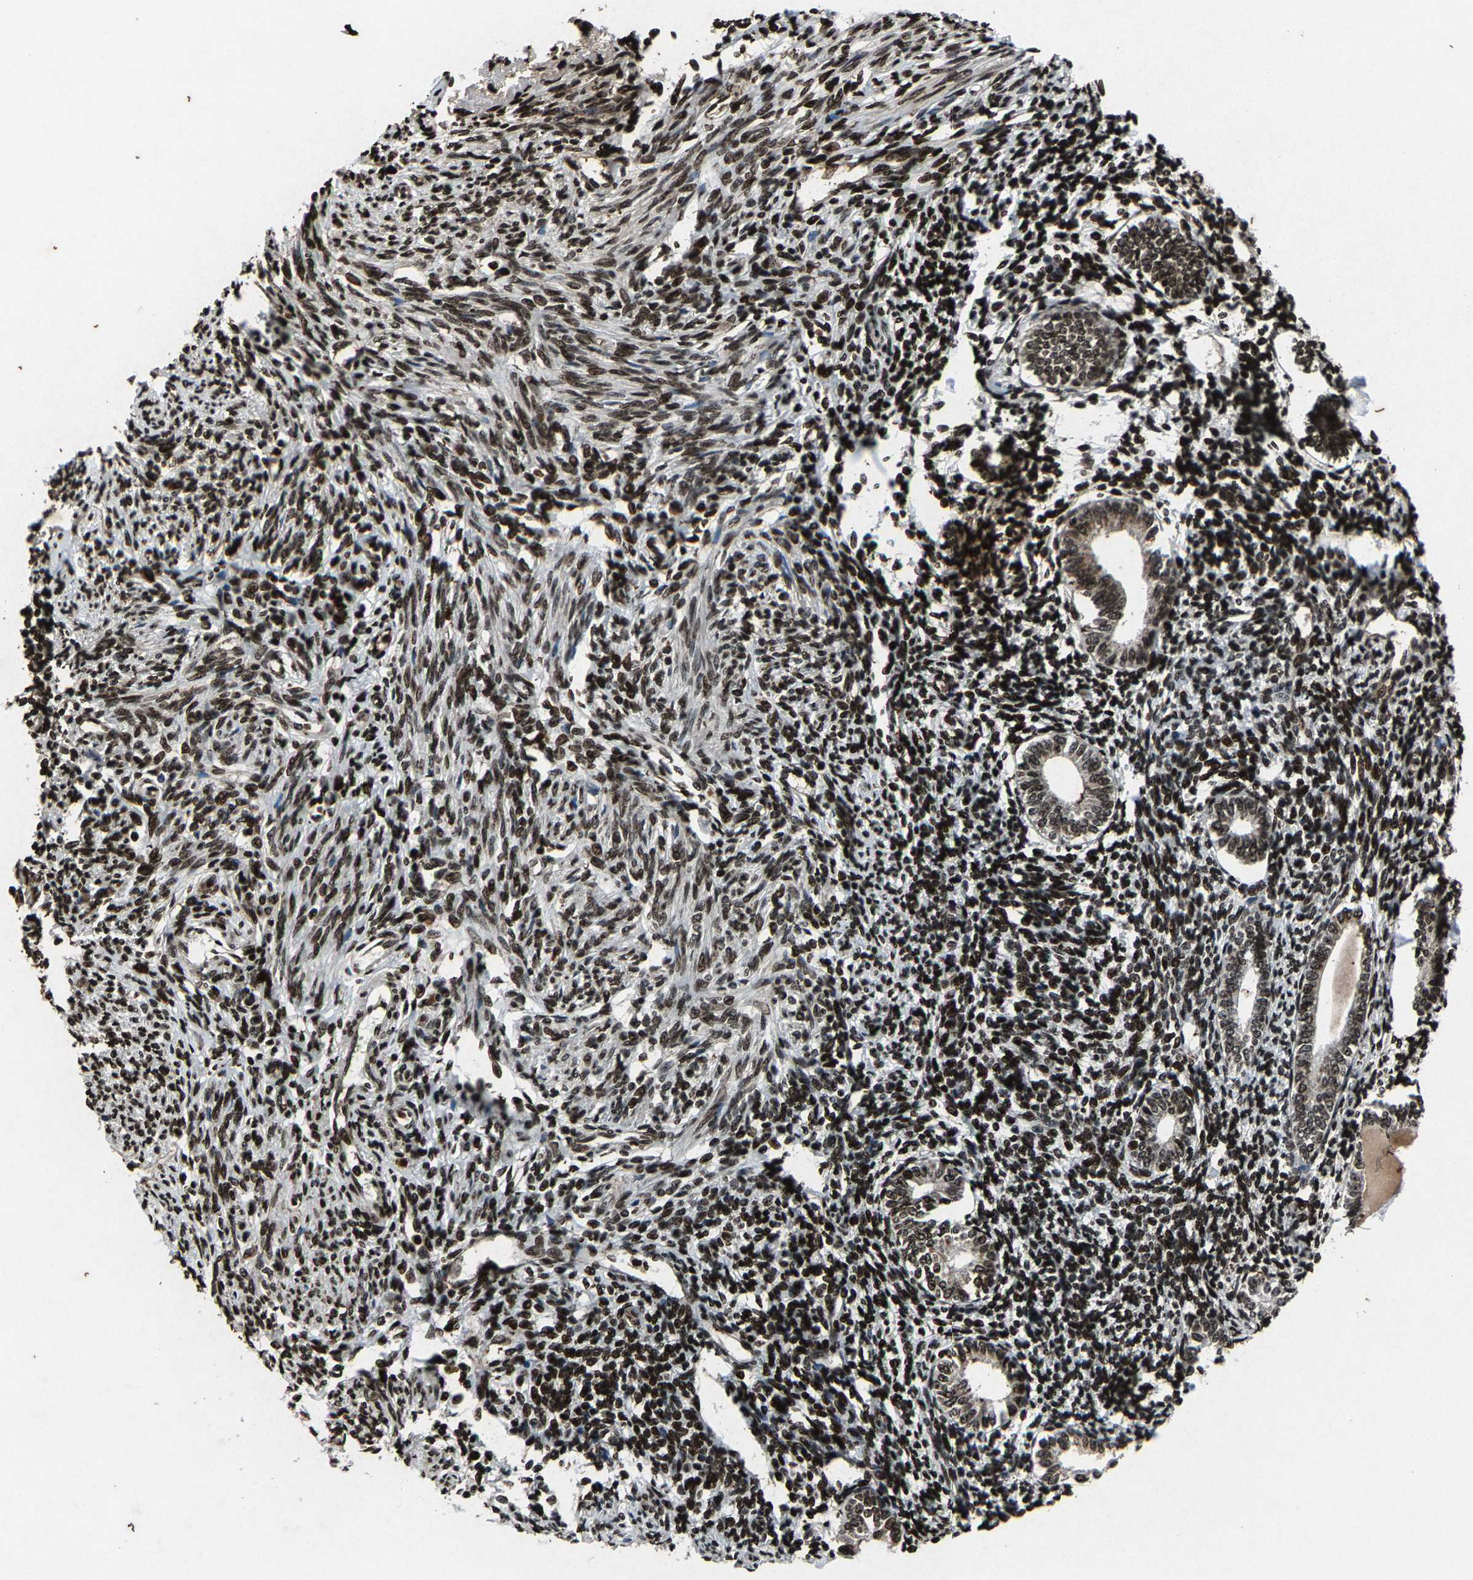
{"staining": {"intensity": "strong", "quantity": ">75%", "location": "nuclear"}, "tissue": "endometrium", "cell_type": "Cells in endometrial stroma", "image_type": "normal", "snomed": [{"axis": "morphology", "description": "Normal tissue, NOS"}, {"axis": "topography", "description": "Endometrium"}], "caption": "Immunohistochemical staining of normal endometrium reveals high levels of strong nuclear positivity in about >75% of cells in endometrial stroma. Using DAB (3,3'-diaminobenzidine) (brown) and hematoxylin (blue) stains, captured at high magnification using brightfield microscopy.", "gene": "H4C1", "patient": {"sex": "female", "age": 71}}